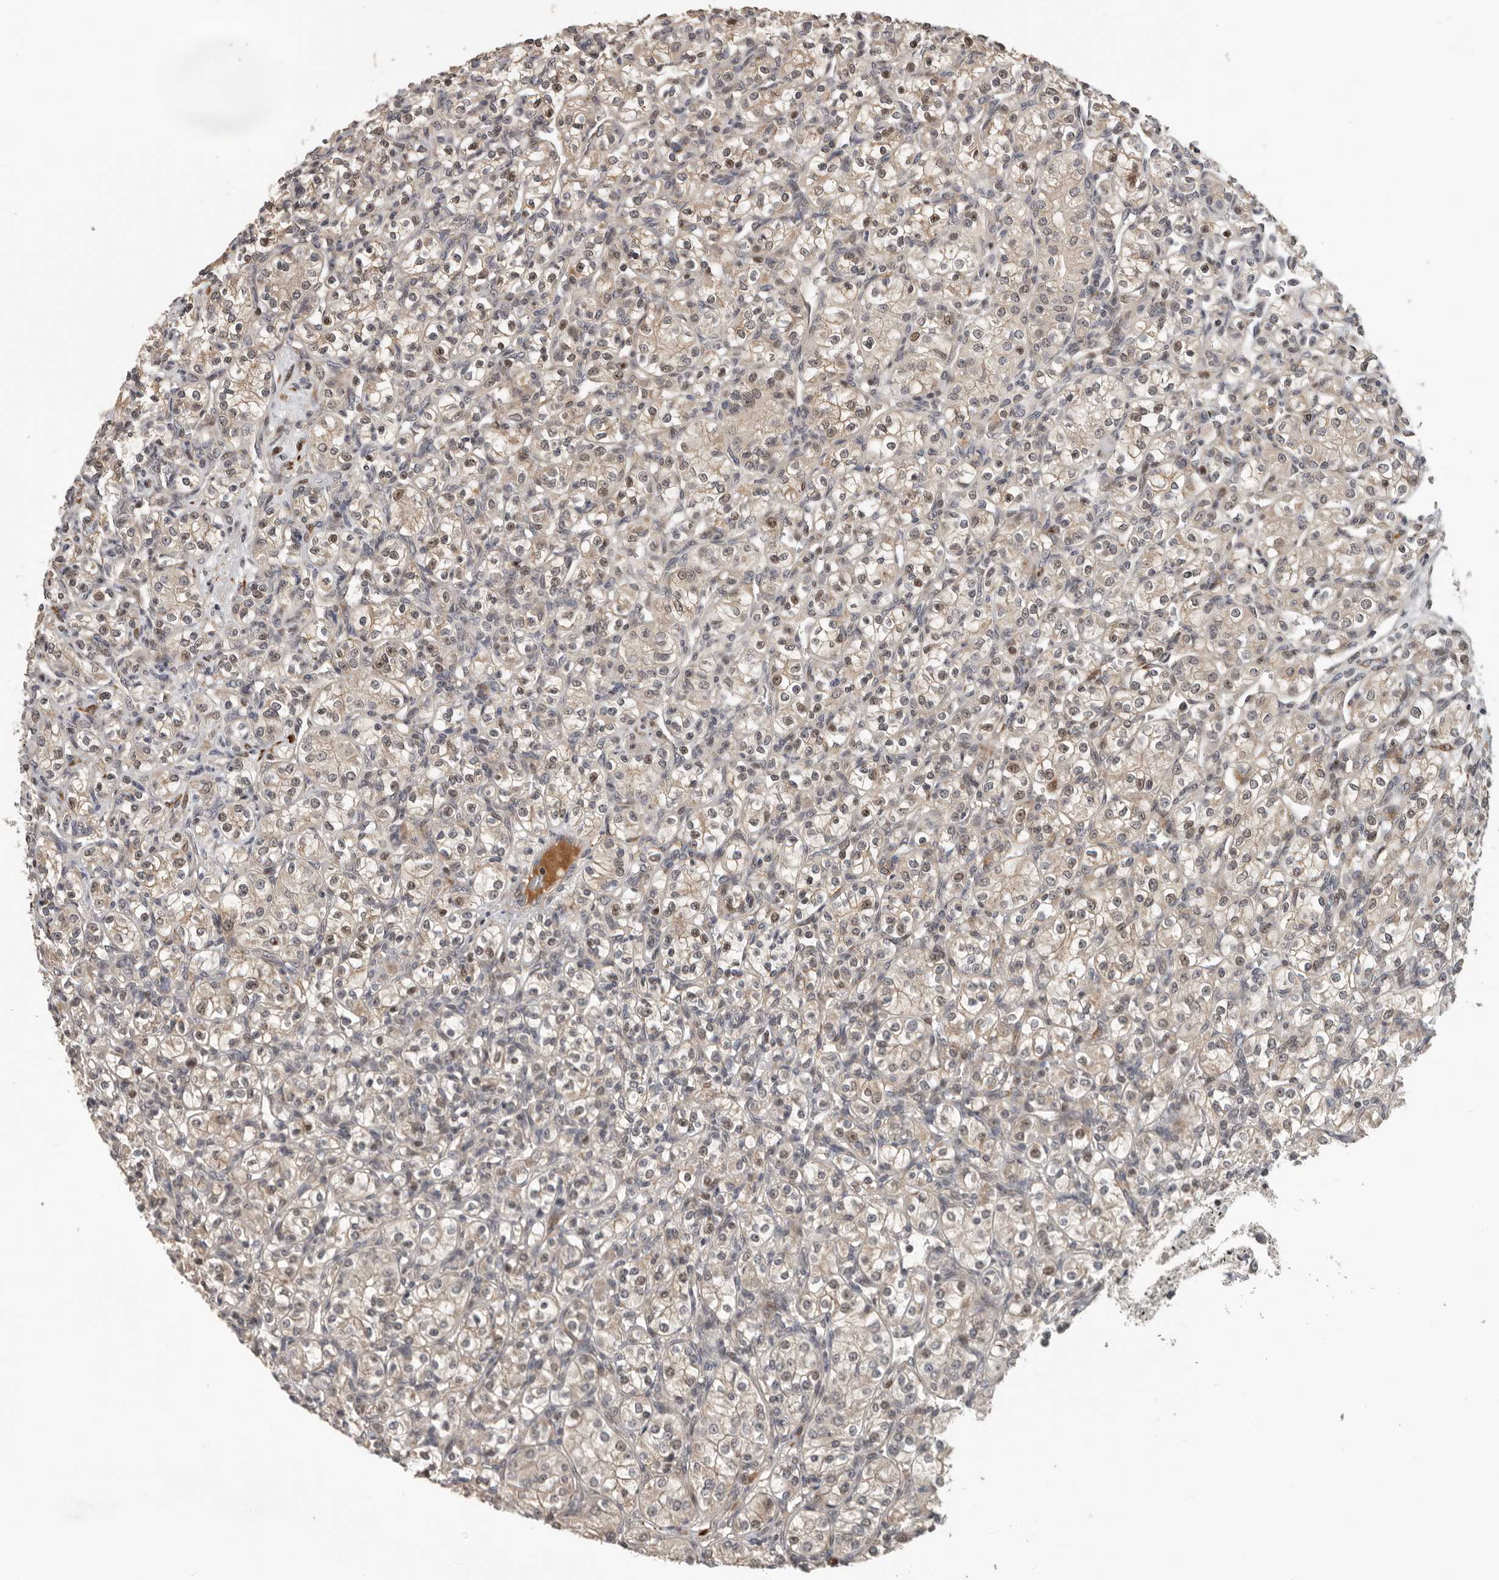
{"staining": {"intensity": "moderate", "quantity": "<25%", "location": "nuclear"}, "tissue": "renal cancer", "cell_type": "Tumor cells", "image_type": "cancer", "snomed": [{"axis": "morphology", "description": "Adenocarcinoma, NOS"}, {"axis": "topography", "description": "Kidney"}], "caption": "Immunohistochemistry (IHC) micrograph of human renal adenocarcinoma stained for a protein (brown), which displays low levels of moderate nuclear positivity in about <25% of tumor cells.", "gene": "HENMT1", "patient": {"sex": "male", "age": 77}}